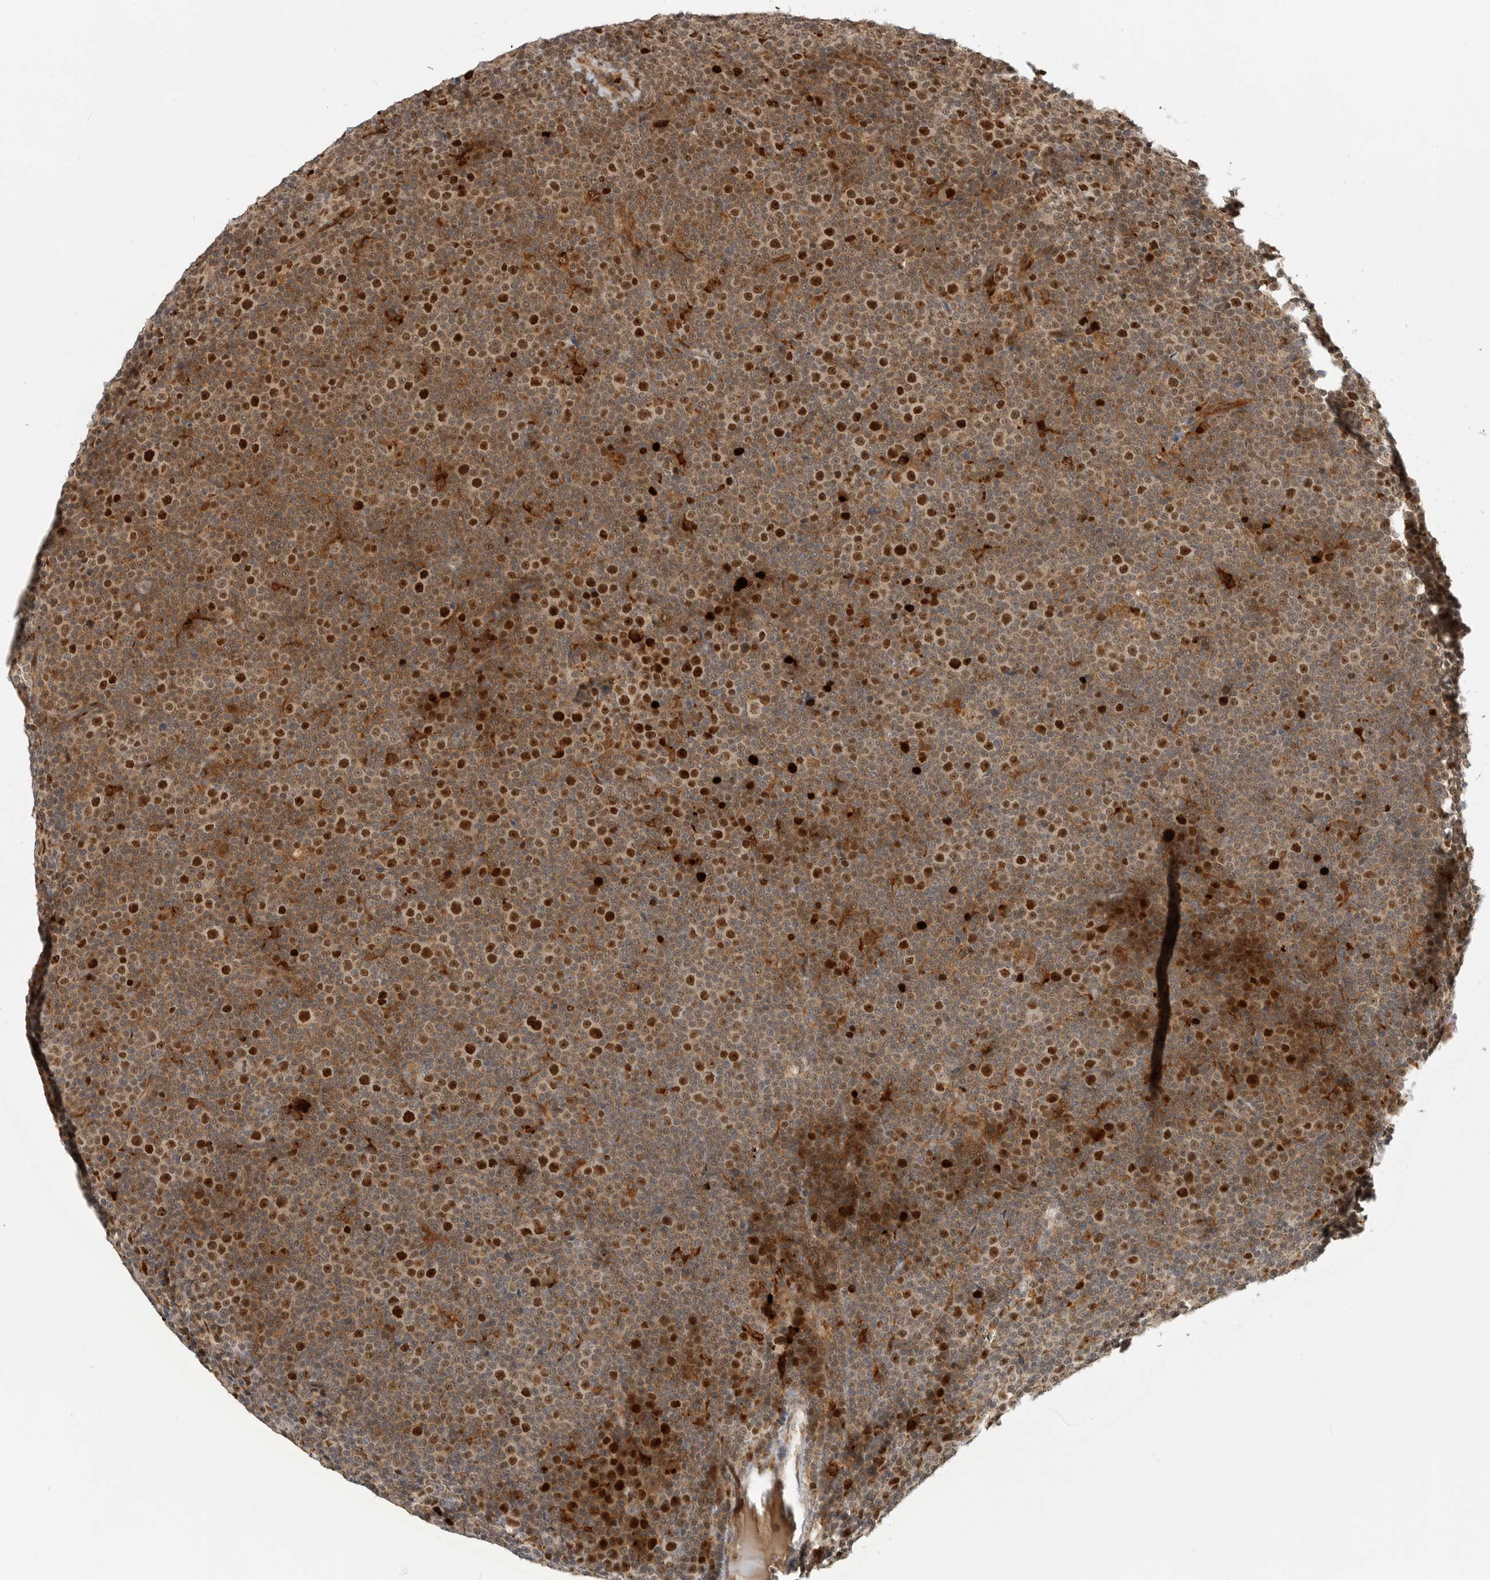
{"staining": {"intensity": "strong", "quantity": ">75%", "location": "nuclear"}, "tissue": "lymphoma", "cell_type": "Tumor cells", "image_type": "cancer", "snomed": [{"axis": "morphology", "description": "Malignant lymphoma, non-Hodgkin's type, Low grade"}, {"axis": "topography", "description": "Lymph node"}], "caption": "This is a histology image of immunohistochemistry (IHC) staining of lymphoma, which shows strong expression in the nuclear of tumor cells.", "gene": "CSNK1G3", "patient": {"sex": "female", "age": 67}}